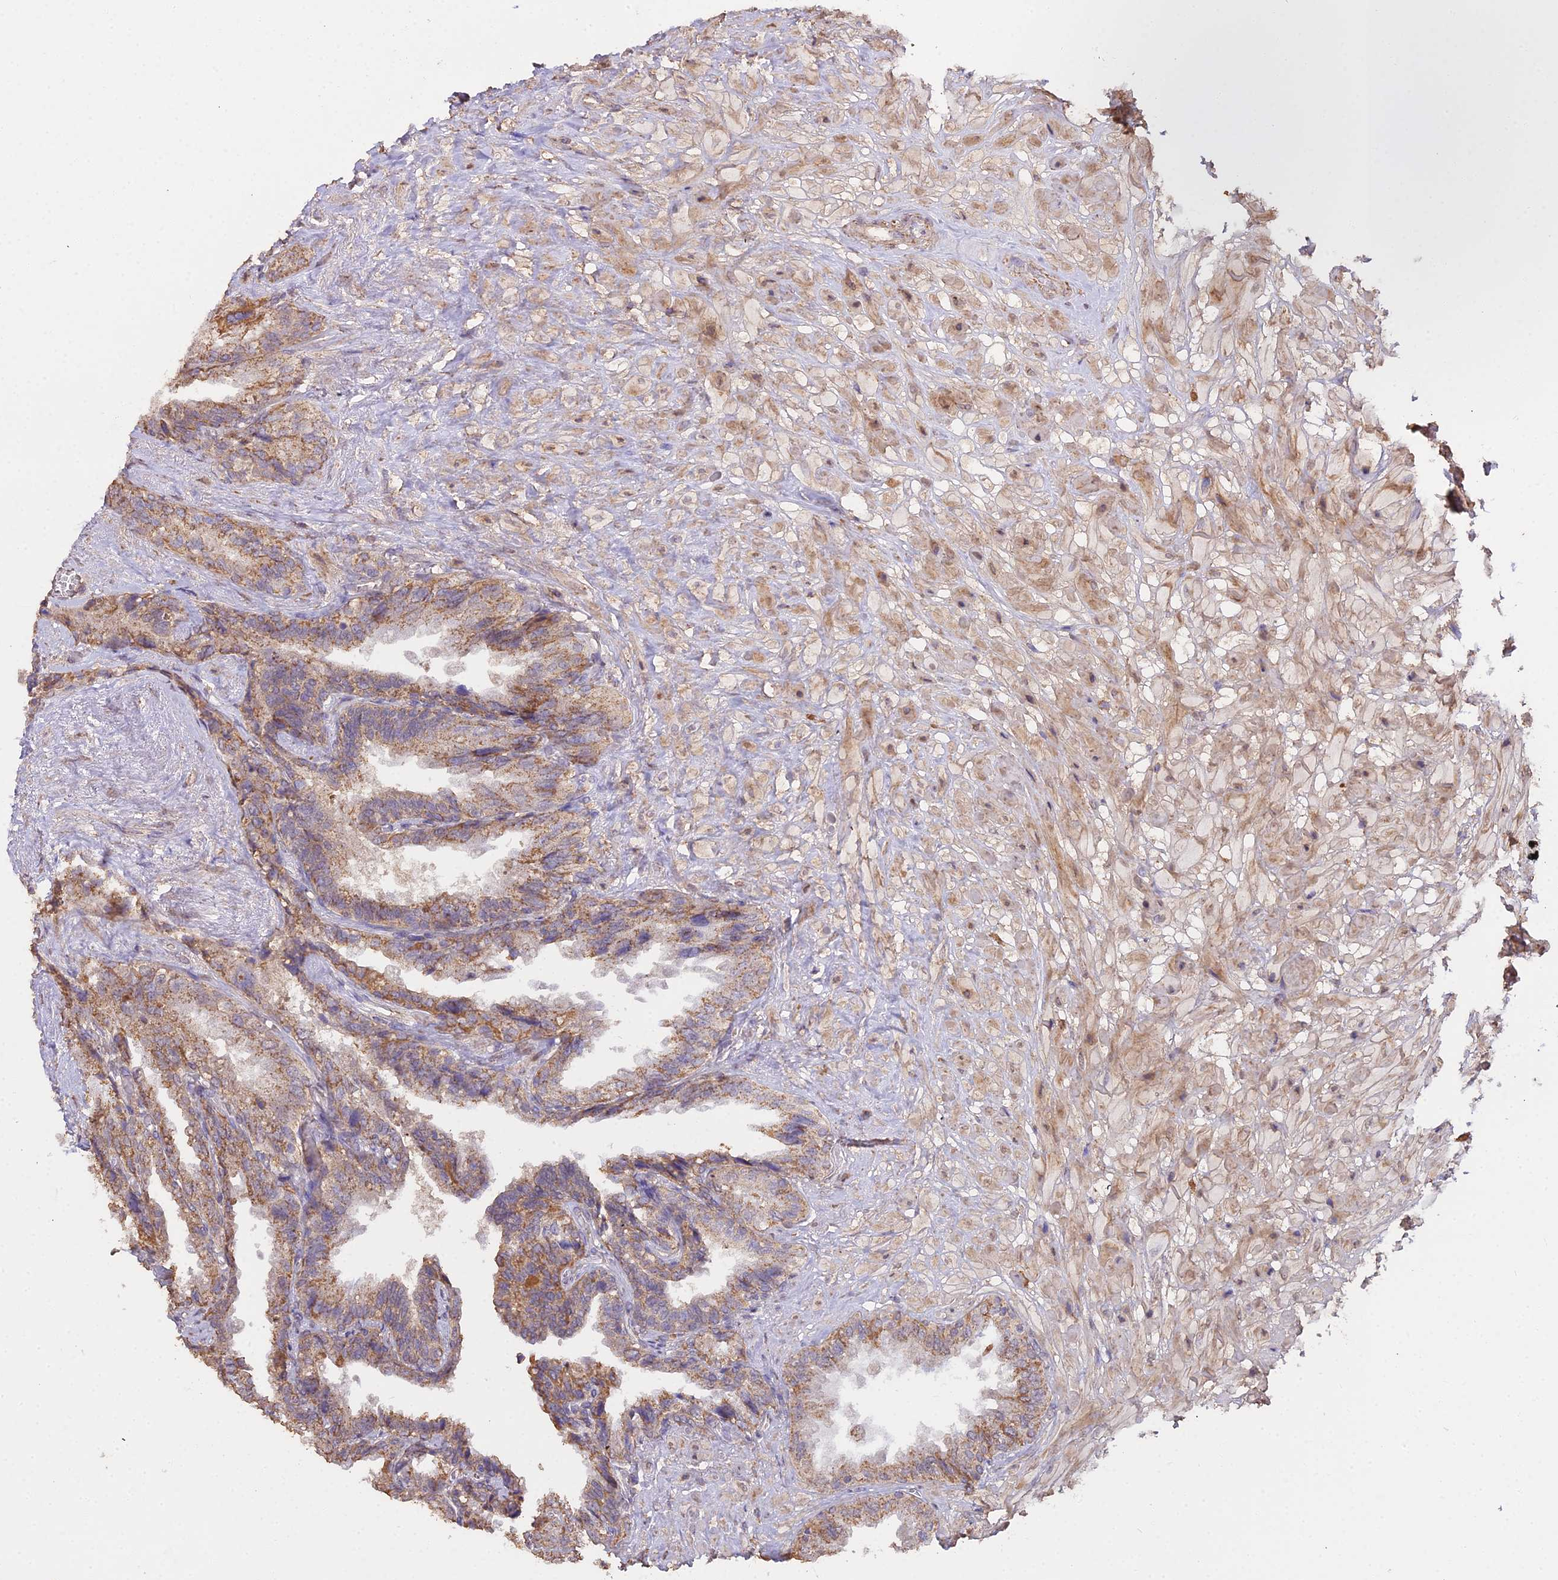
{"staining": {"intensity": "moderate", "quantity": ">75%", "location": "cytoplasmic/membranous"}, "tissue": "seminal vesicle", "cell_type": "Glandular cells", "image_type": "normal", "snomed": [{"axis": "morphology", "description": "Normal tissue, NOS"}, {"axis": "topography", "description": "Seminal veicle"}, {"axis": "topography", "description": "Peripheral nerve tissue"}], "caption": "Approximately >75% of glandular cells in normal human seminal vesicle exhibit moderate cytoplasmic/membranous protein positivity as visualized by brown immunohistochemical staining.", "gene": "METTL13", "patient": {"sex": "male", "age": 60}}